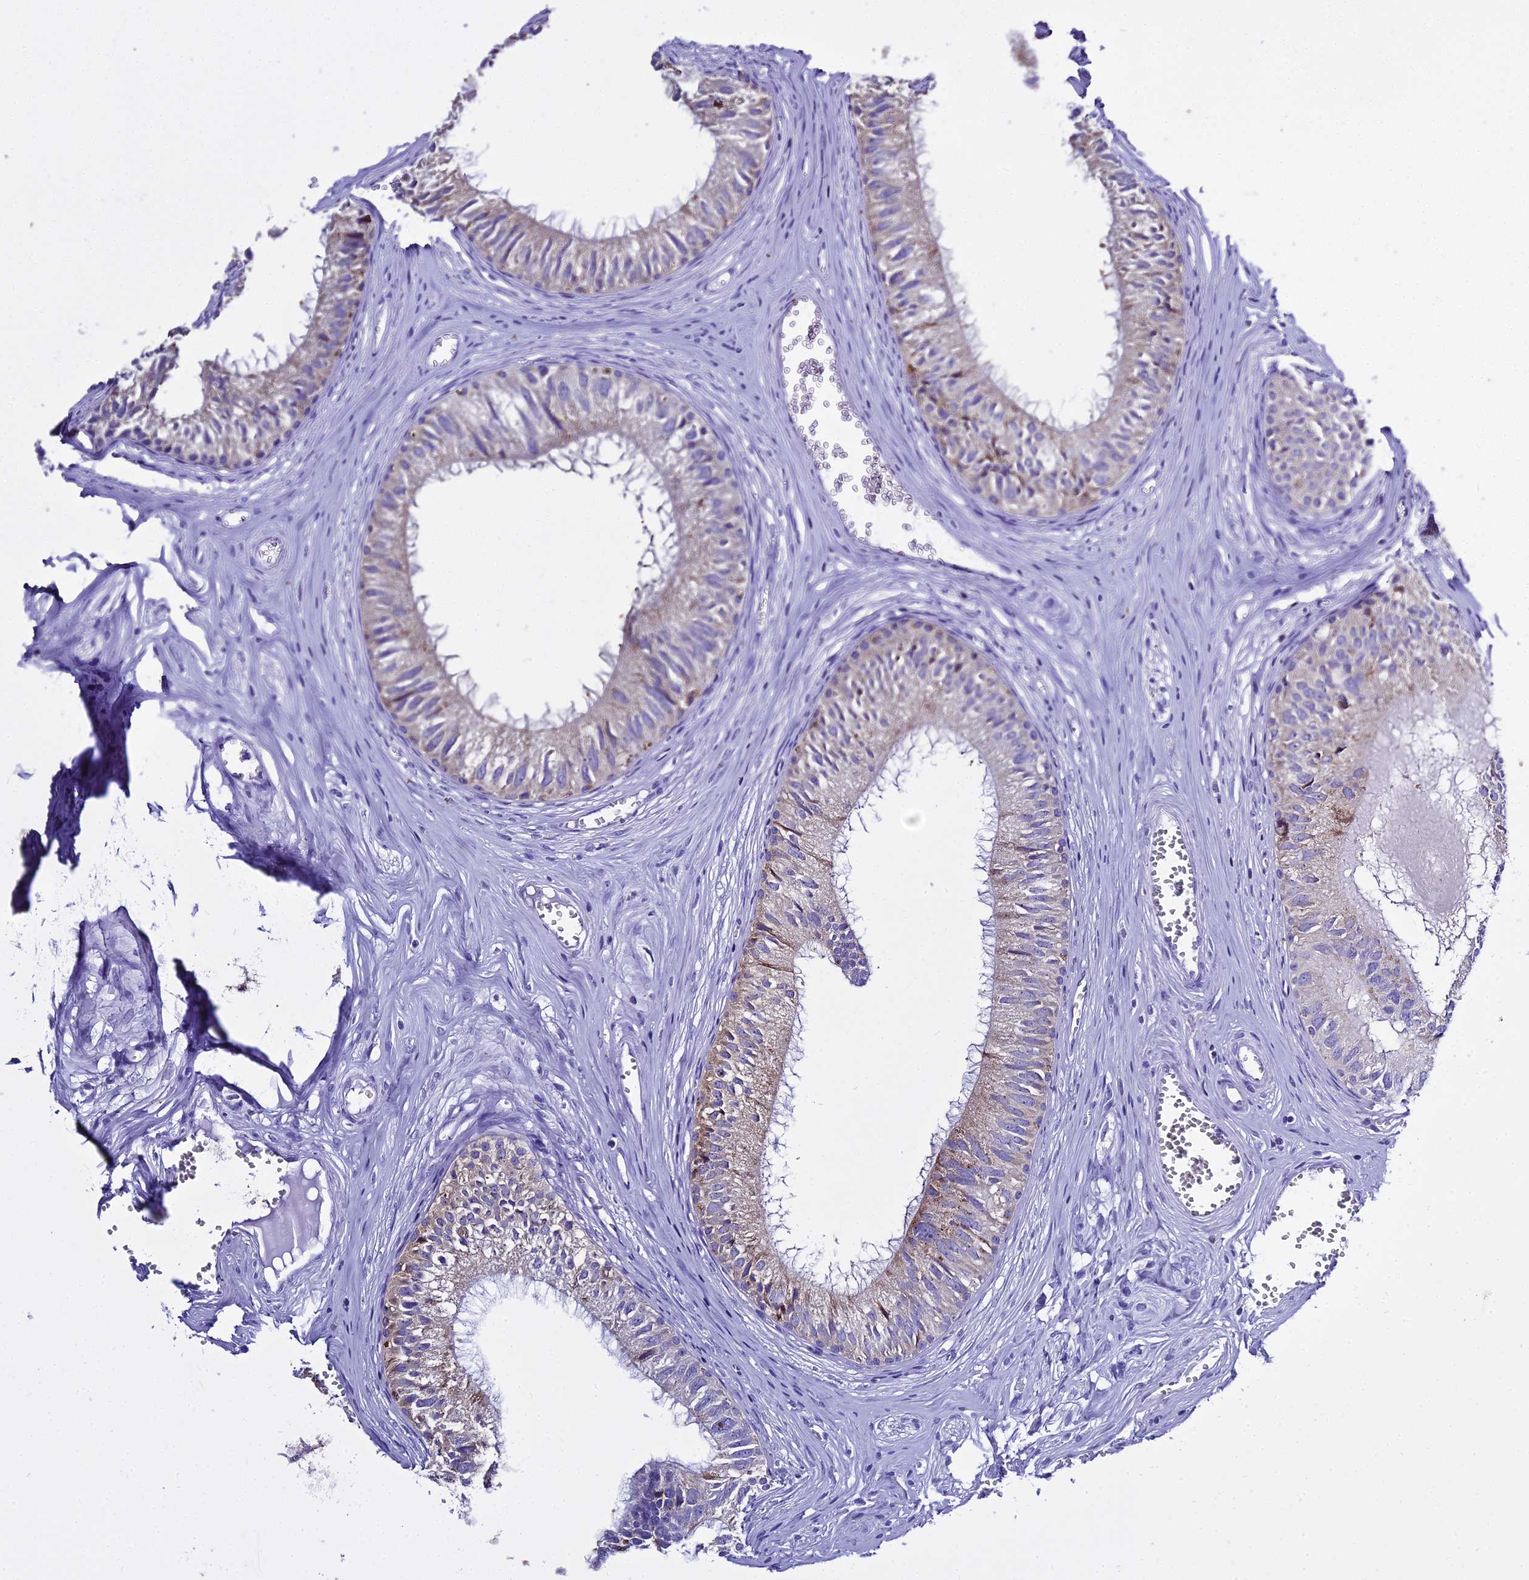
{"staining": {"intensity": "moderate", "quantity": "<25%", "location": "cytoplasmic/membranous"}, "tissue": "epididymis", "cell_type": "Glandular cells", "image_type": "normal", "snomed": [{"axis": "morphology", "description": "Normal tissue, NOS"}, {"axis": "topography", "description": "Epididymis"}], "caption": "The photomicrograph demonstrates staining of benign epididymis, revealing moderate cytoplasmic/membranous protein staining (brown color) within glandular cells.", "gene": "CD5", "patient": {"sex": "male", "age": 36}}